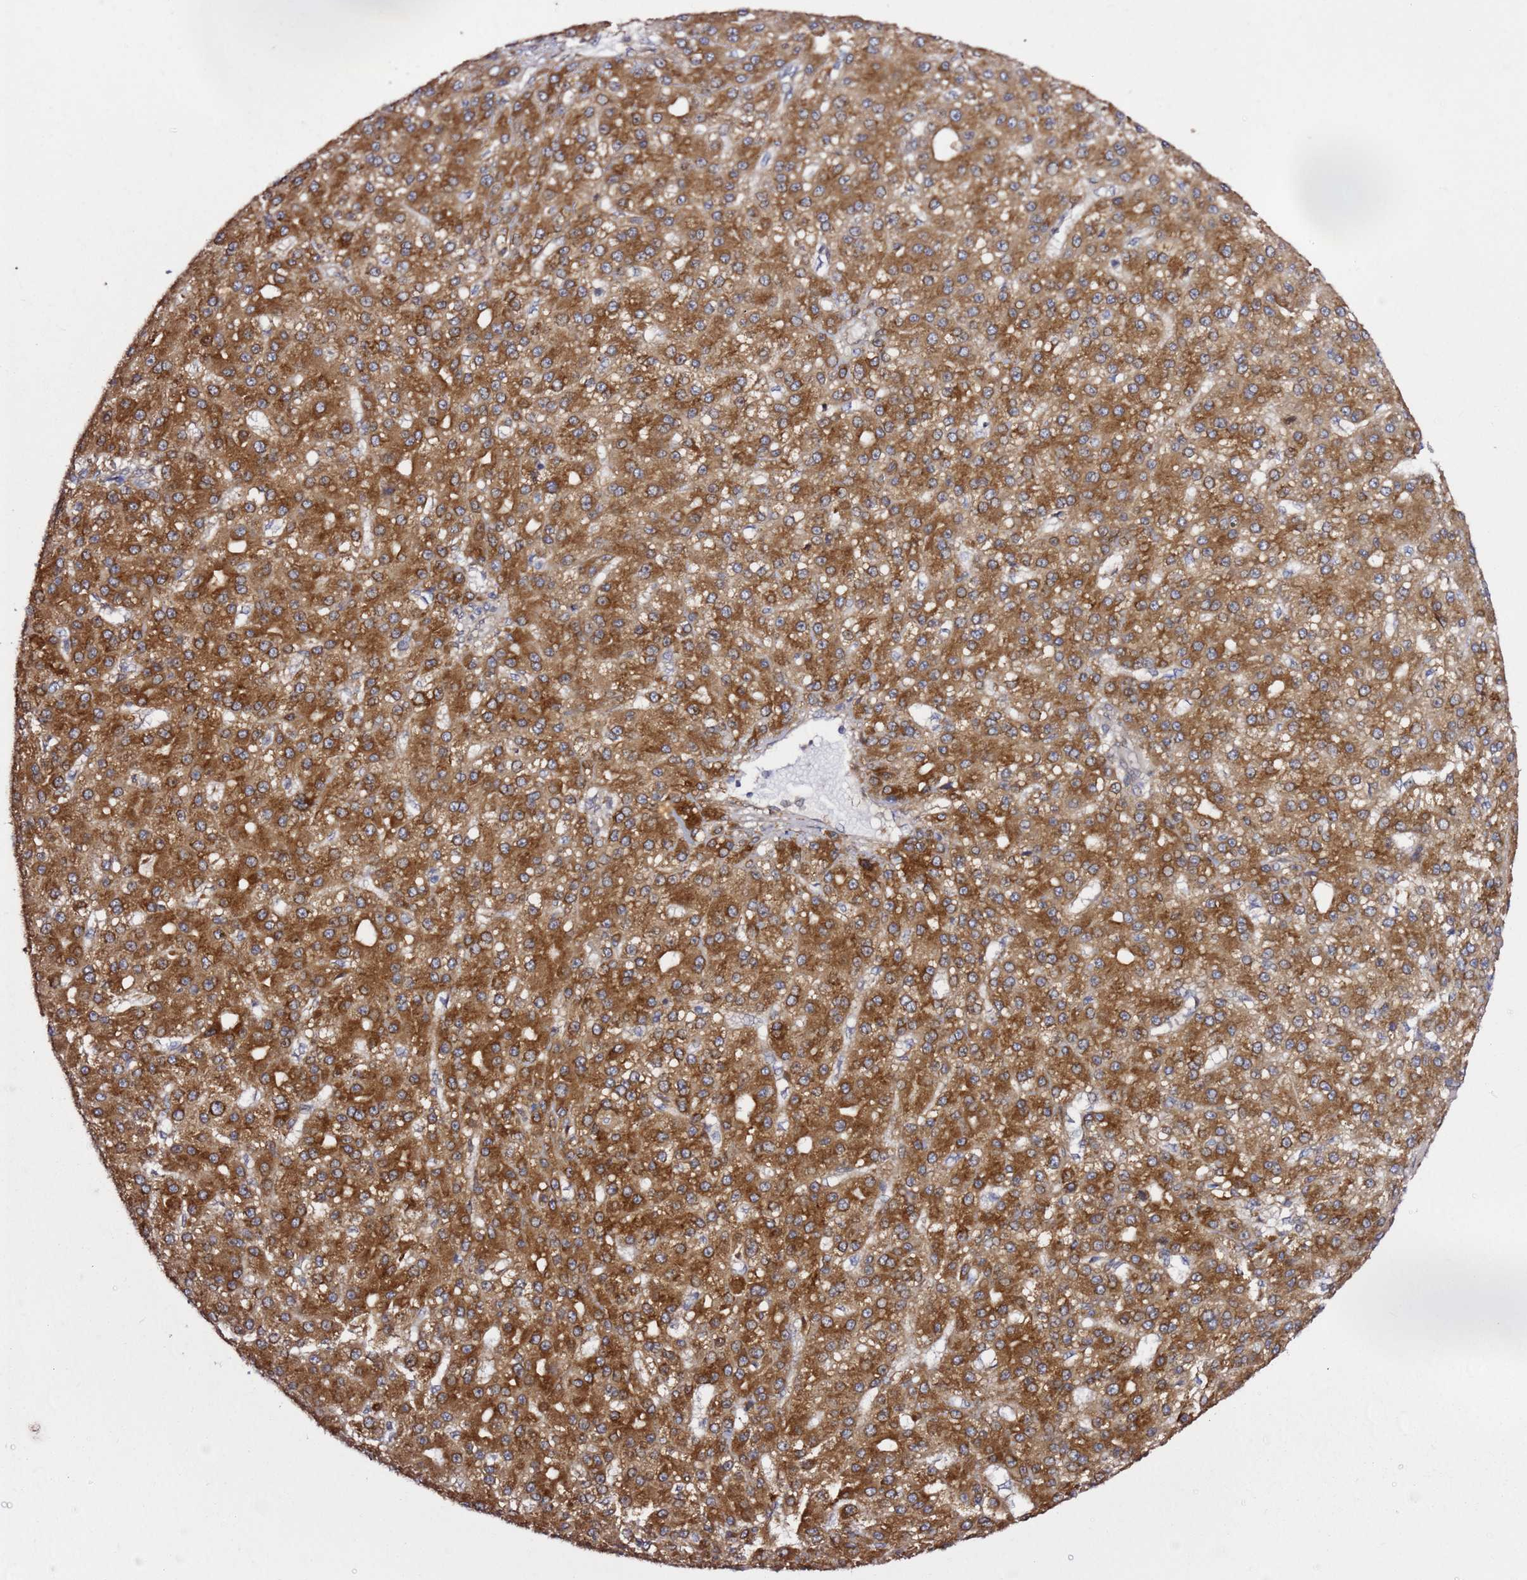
{"staining": {"intensity": "strong", "quantity": ">75%", "location": "cytoplasmic/membranous"}, "tissue": "liver cancer", "cell_type": "Tumor cells", "image_type": "cancer", "snomed": [{"axis": "morphology", "description": "Carcinoma, Hepatocellular, NOS"}, {"axis": "topography", "description": "Liver"}], "caption": "Human liver hepatocellular carcinoma stained with a brown dye exhibits strong cytoplasmic/membranous positive staining in about >75% of tumor cells.", "gene": "PRKAB2", "patient": {"sex": "male", "age": 67}}